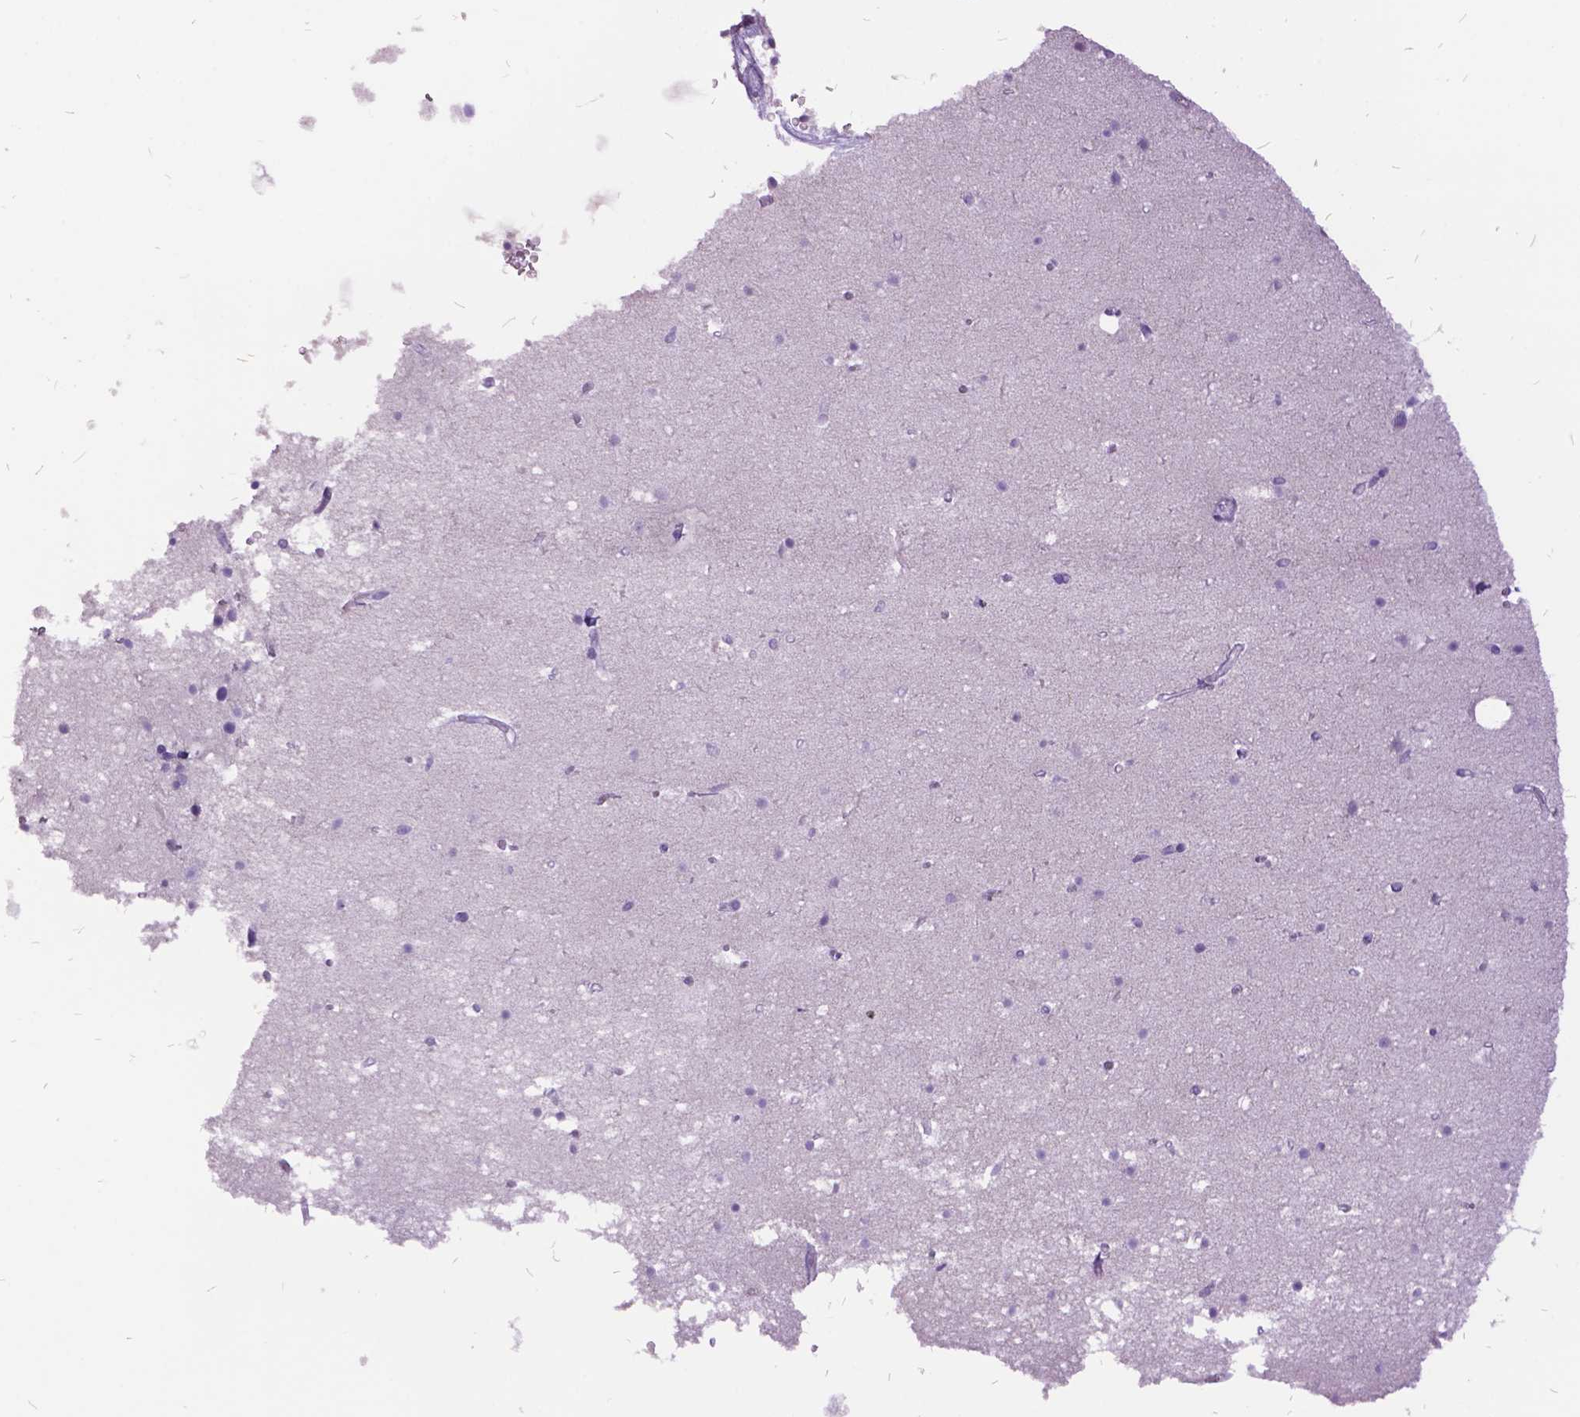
{"staining": {"intensity": "negative", "quantity": "none", "location": "none"}, "tissue": "cerebellum", "cell_type": "Cells in granular layer", "image_type": "normal", "snomed": [{"axis": "morphology", "description": "Normal tissue, NOS"}, {"axis": "topography", "description": "Cerebellum"}], "caption": "IHC histopathology image of benign cerebellum: human cerebellum stained with DAB shows no significant protein expression in cells in granular layer.", "gene": "ITGB6", "patient": {"sex": "male", "age": 70}}